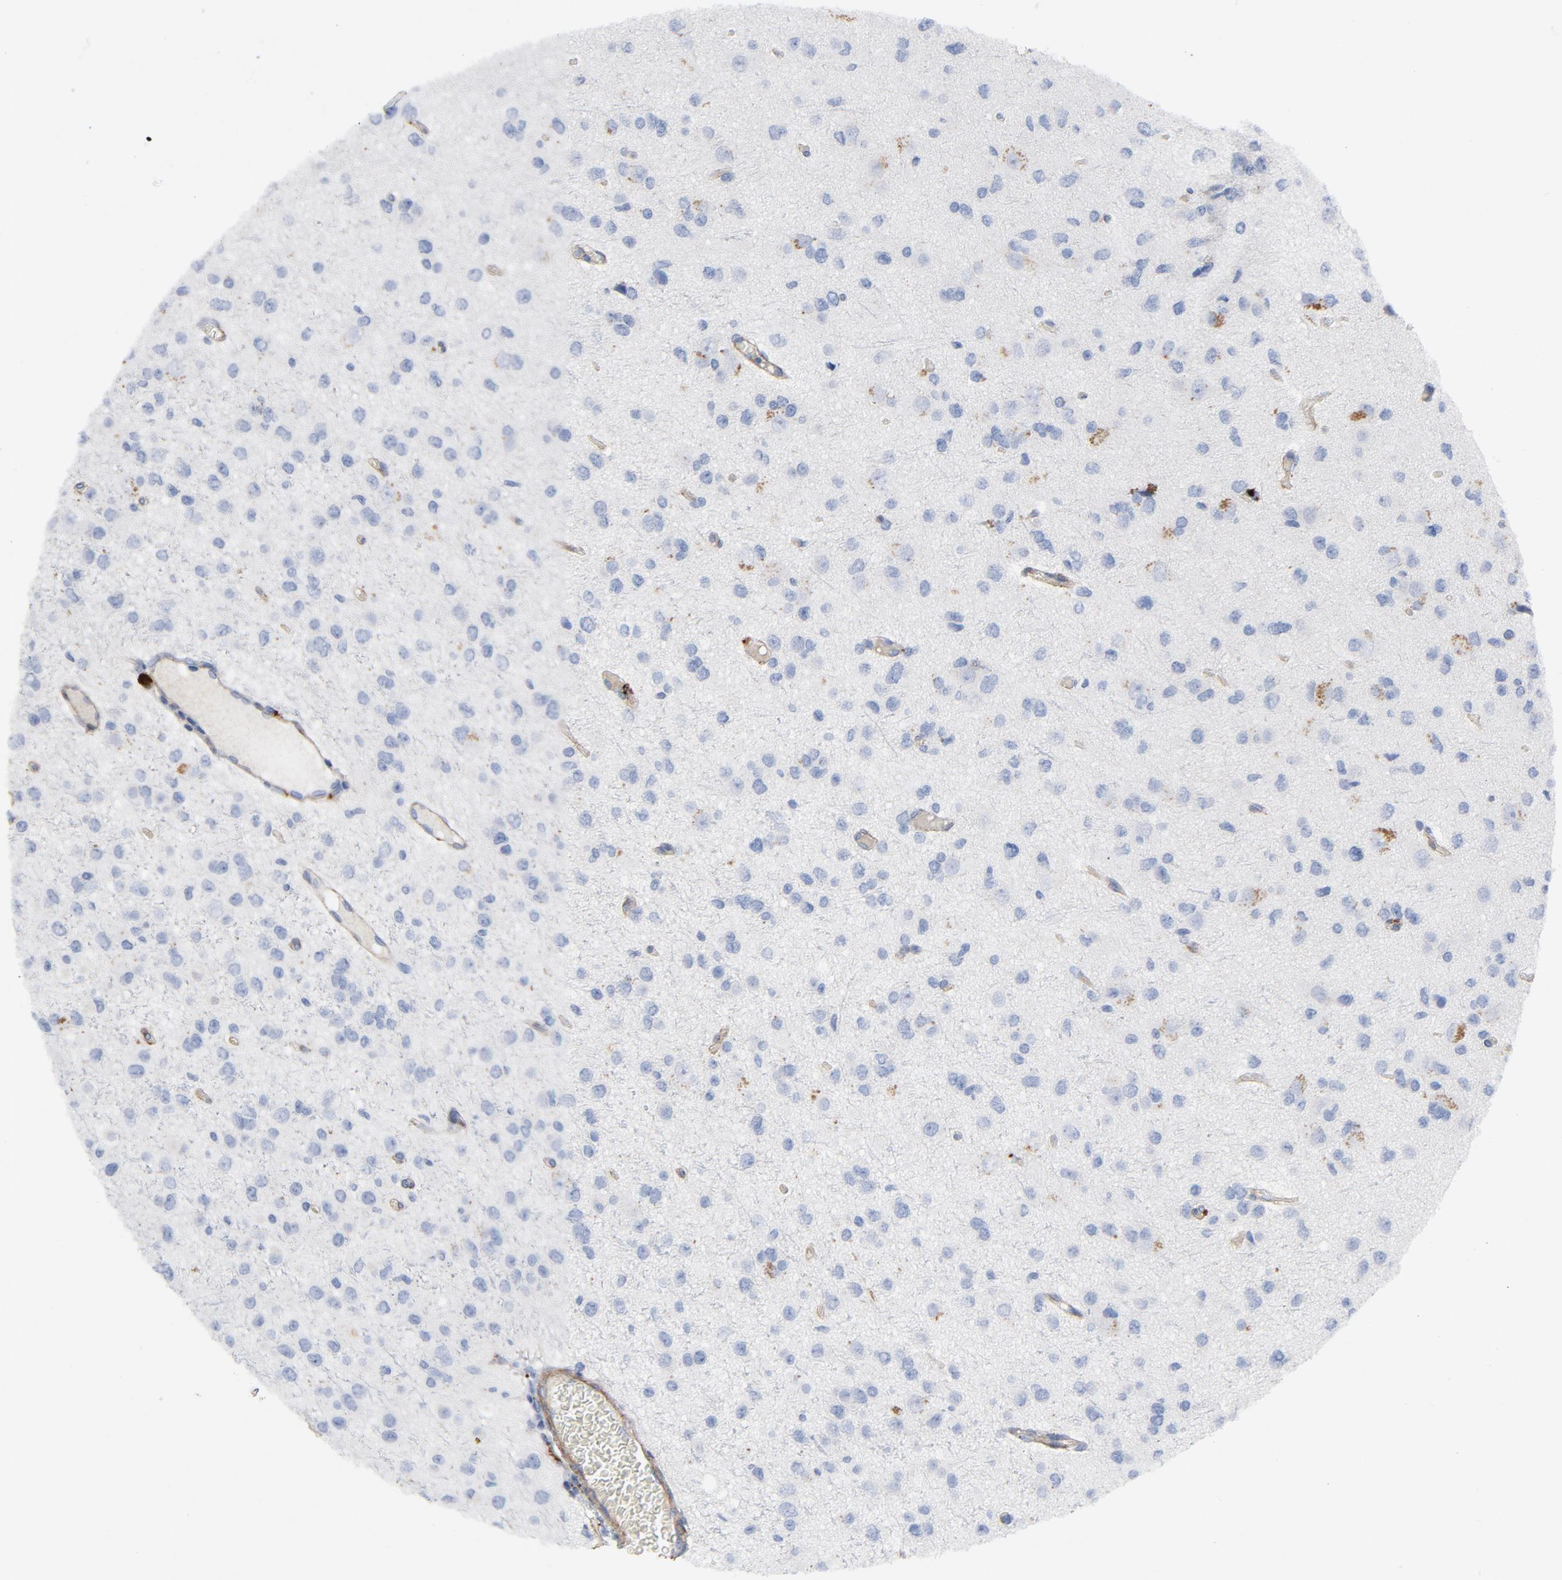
{"staining": {"intensity": "negative", "quantity": "none", "location": "none"}, "tissue": "glioma", "cell_type": "Tumor cells", "image_type": "cancer", "snomed": [{"axis": "morphology", "description": "Glioma, malignant, Low grade"}, {"axis": "topography", "description": "Brain"}], "caption": "Glioma stained for a protein using immunohistochemistry (IHC) reveals no expression tumor cells.", "gene": "LAMC1", "patient": {"sex": "male", "age": 42}}